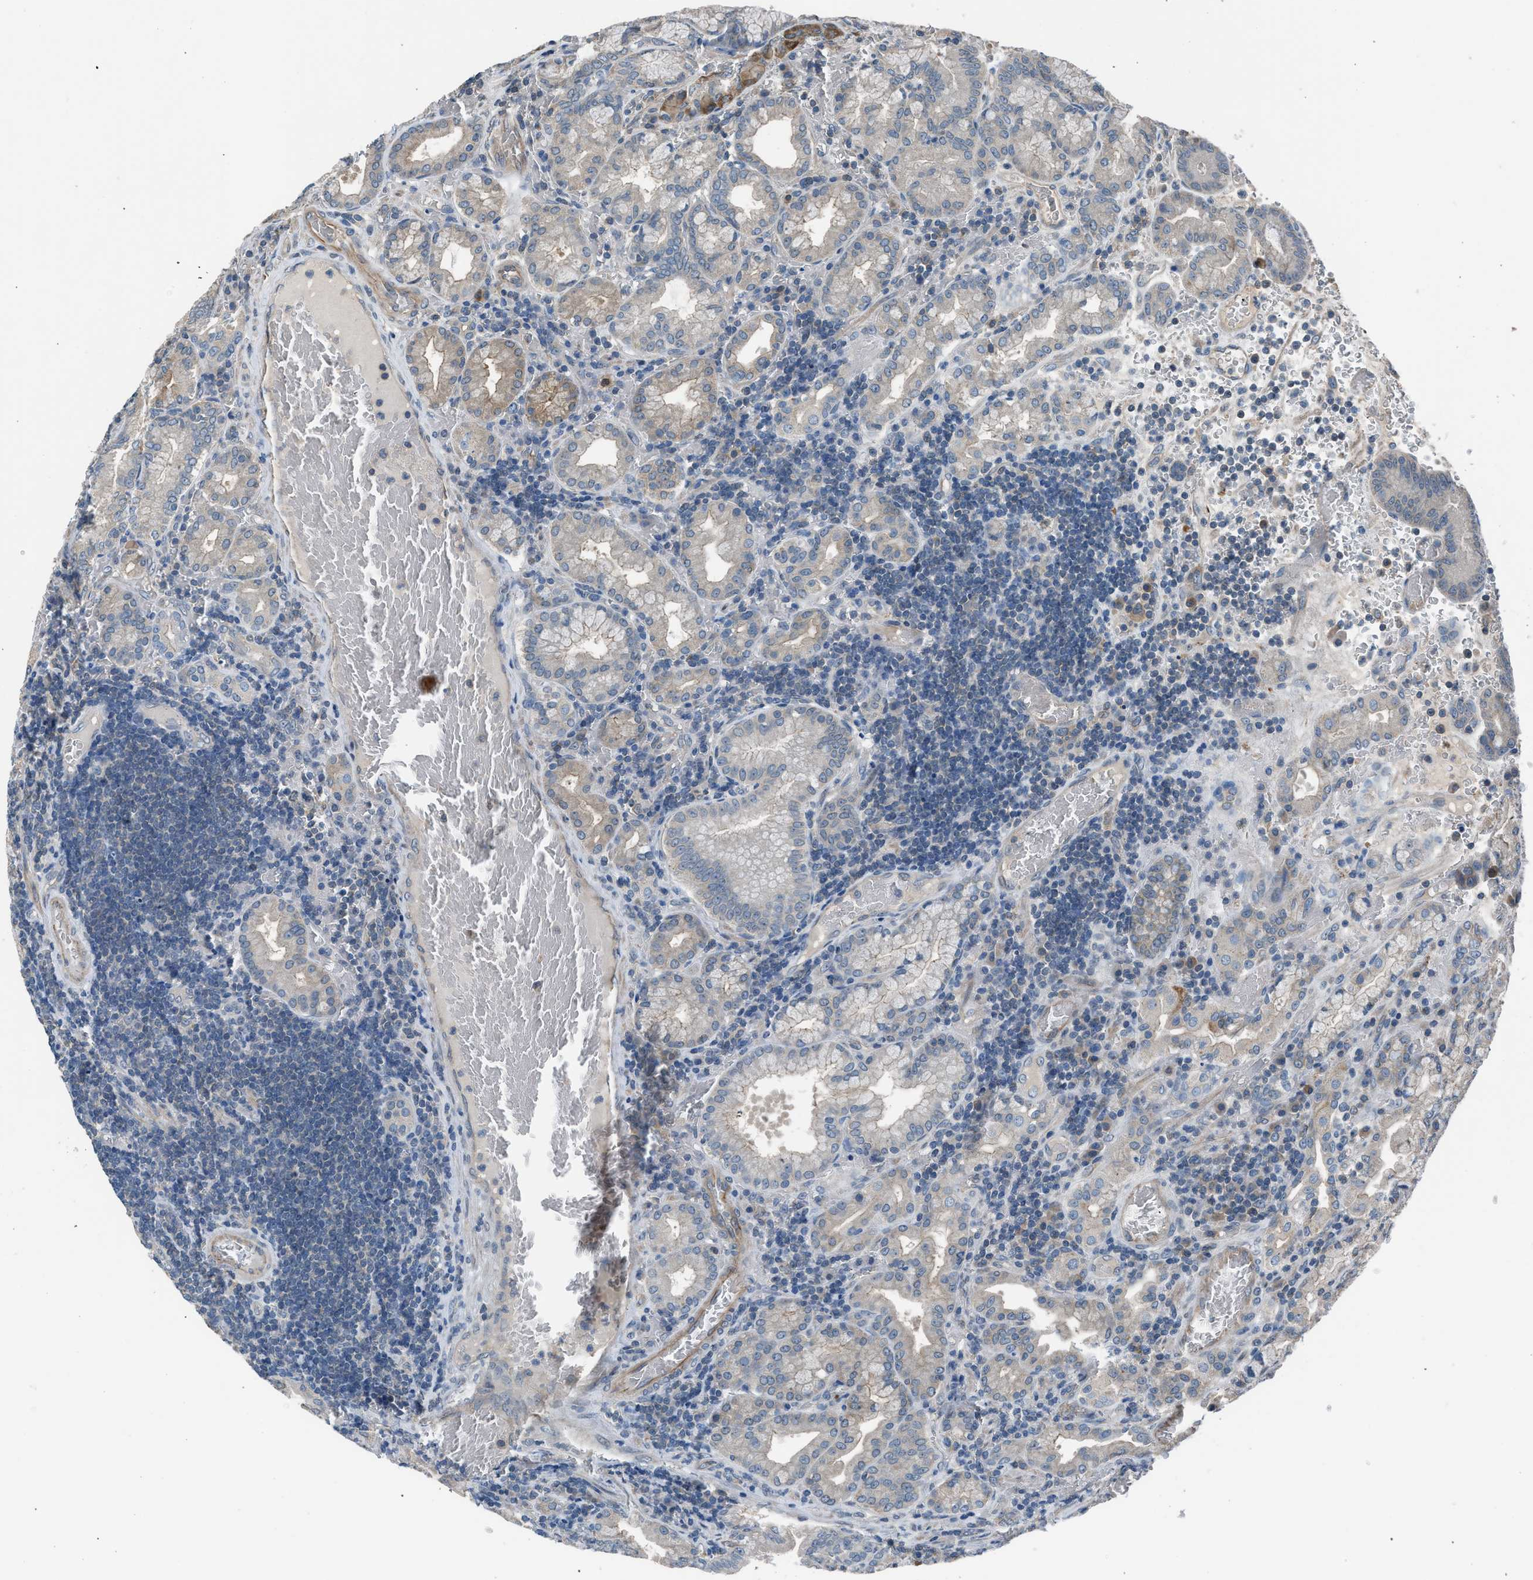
{"staining": {"intensity": "moderate", "quantity": "25%-75%", "location": "cytoplasmic/membranous"}, "tissue": "stomach", "cell_type": "Glandular cells", "image_type": "normal", "snomed": [{"axis": "morphology", "description": "Normal tissue, NOS"}, {"axis": "morphology", "description": "Carcinoid, malignant, NOS"}, {"axis": "topography", "description": "Stomach, upper"}], "caption": "Protein staining displays moderate cytoplasmic/membranous expression in approximately 25%-75% of glandular cells in benign stomach.", "gene": "LMLN", "patient": {"sex": "male", "age": 39}}